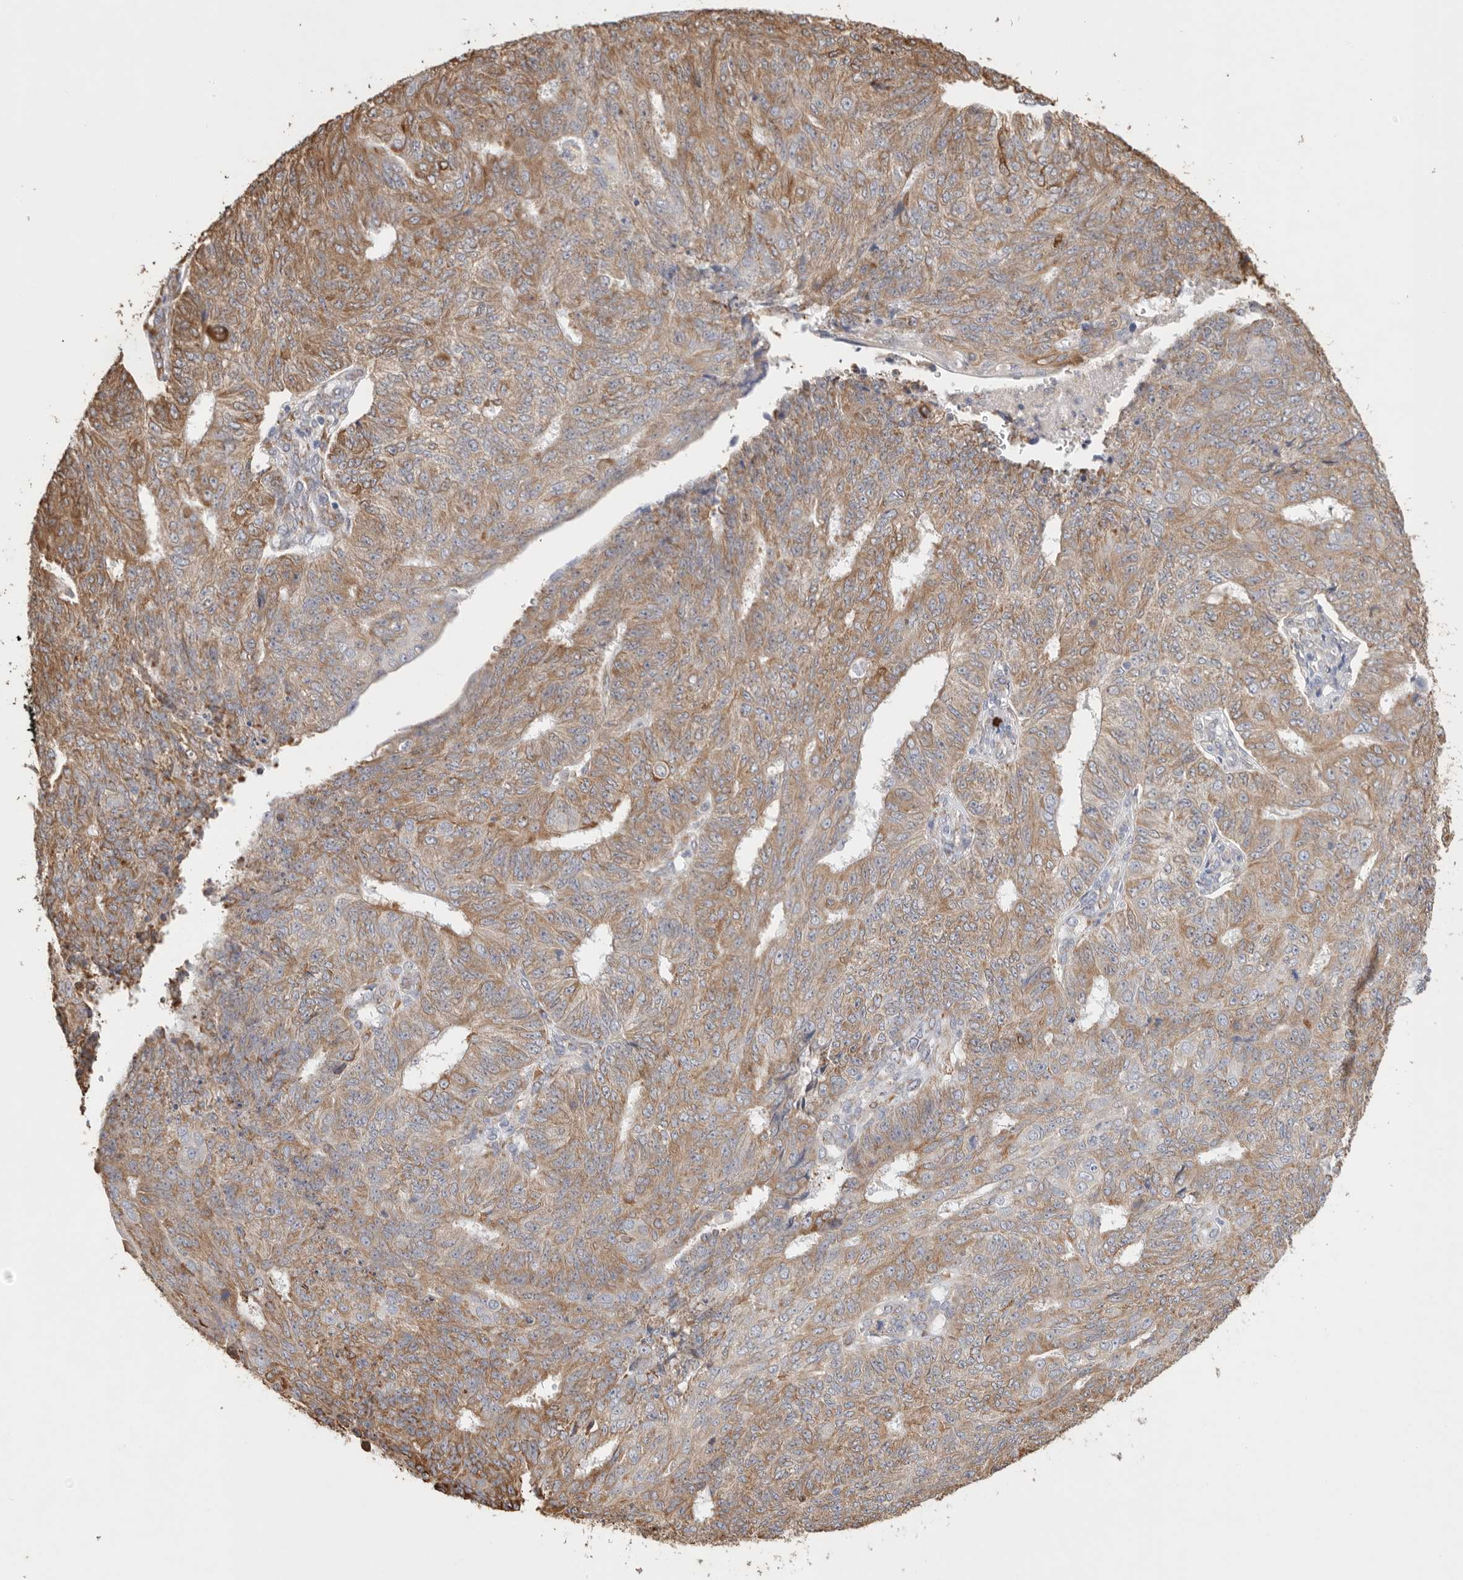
{"staining": {"intensity": "moderate", "quantity": ">75%", "location": "cytoplasmic/membranous"}, "tissue": "endometrial cancer", "cell_type": "Tumor cells", "image_type": "cancer", "snomed": [{"axis": "morphology", "description": "Adenocarcinoma, NOS"}, {"axis": "topography", "description": "Endometrium"}], "caption": "Adenocarcinoma (endometrial) tissue demonstrates moderate cytoplasmic/membranous positivity in approximately >75% of tumor cells", "gene": "BLOC1S5", "patient": {"sex": "female", "age": 32}}